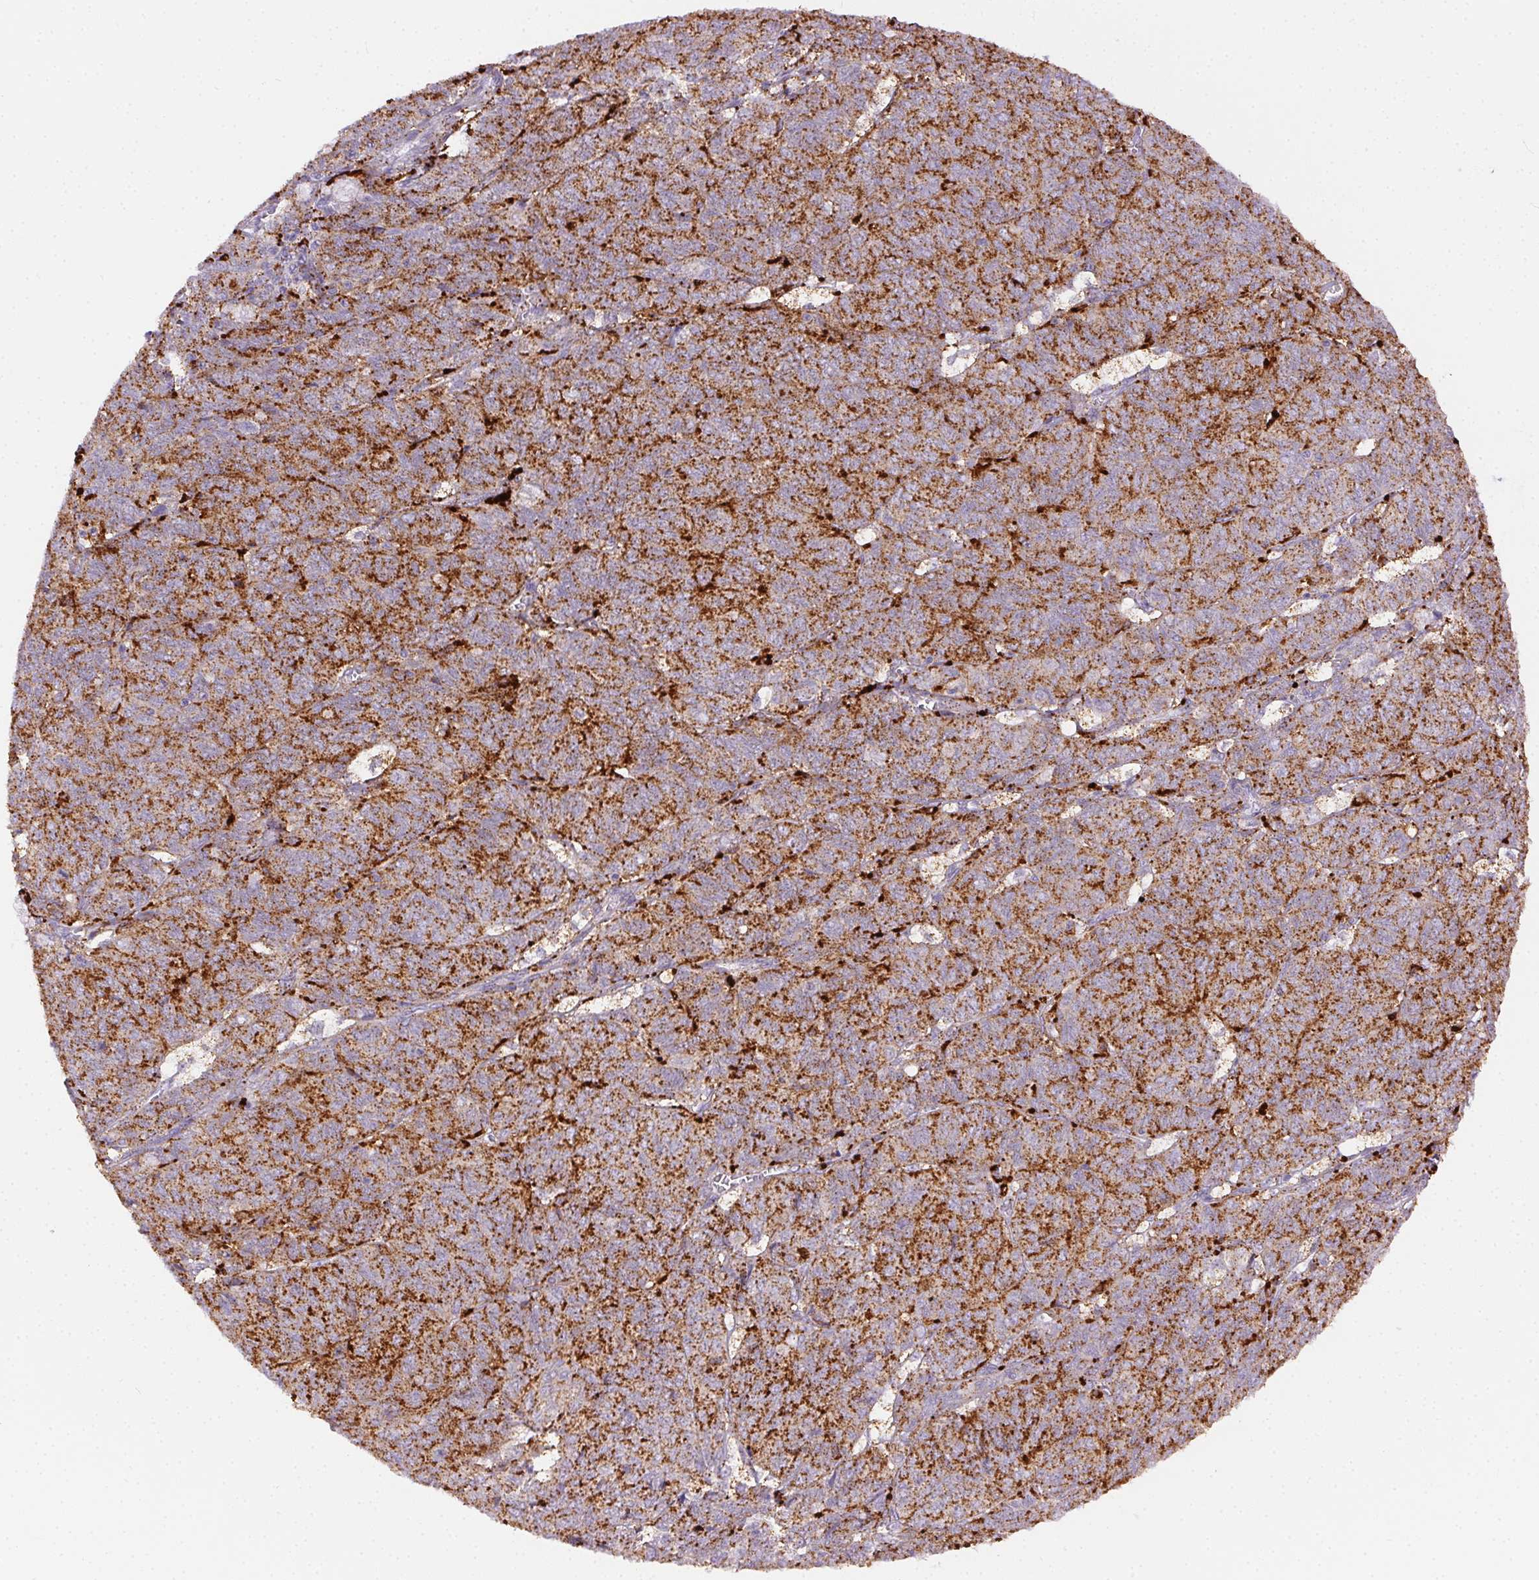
{"staining": {"intensity": "strong", "quantity": ">75%", "location": "cytoplasmic/membranous"}, "tissue": "ovarian cancer", "cell_type": "Tumor cells", "image_type": "cancer", "snomed": [{"axis": "morphology", "description": "Carcinoma, endometroid"}, {"axis": "topography", "description": "Ovary"}], "caption": "Endometroid carcinoma (ovarian) stained with DAB immunohistochemistry (IHC) demonstrates high levels of strong cytoplasmic/membranous expression in approximately >75% of tumor cells. (DAB (3,3'-diaminobenzidine) IHC, brown staining for protein, blue staining for nuclei).", "gene": "SCPEP1", "patient": {"sex": "female", "age": 80}}